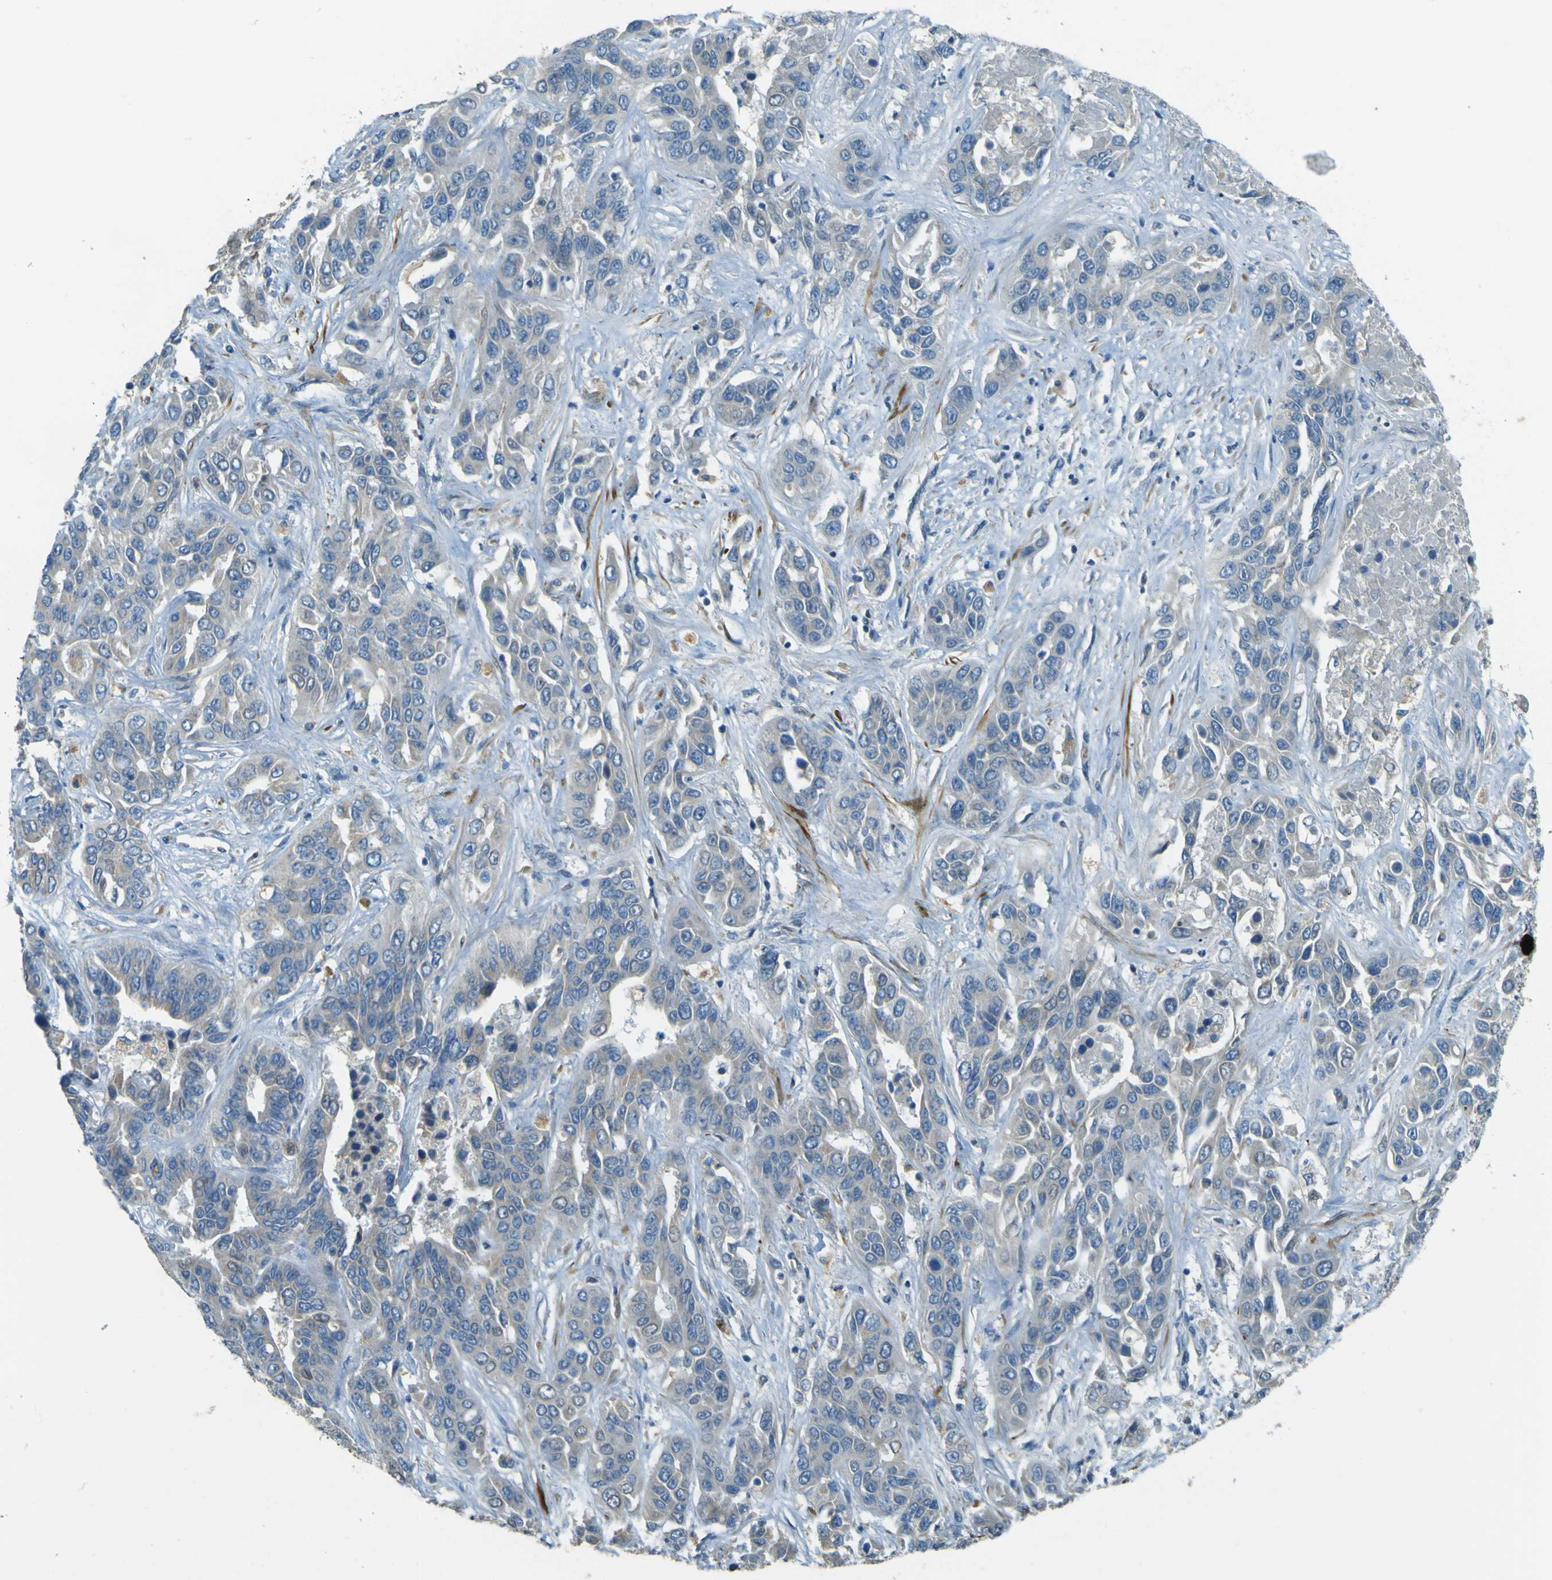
{"staining": {"intensity": "negative", "quantity": "none", "location": "none"}, "tissue": "liver cancer", "cell_type": "Tumor cells", "image_type": "cancer", "snomed": [{"axis": "morphology", "description": "Cholangiocarcinoma"}, {"axis": "topography", "description": "Liver"}], "caption": "IHC image of liver cholangiocarcinoma stained for a protein (brown), which displays no staining in tumor cells. (Stains: DAB IHC with hematoxylin counter stain, Microscopy: brightfield microscopy at high magnification).", "gene": "FKTN", "patient": {"sex": "female", "age": 52}}